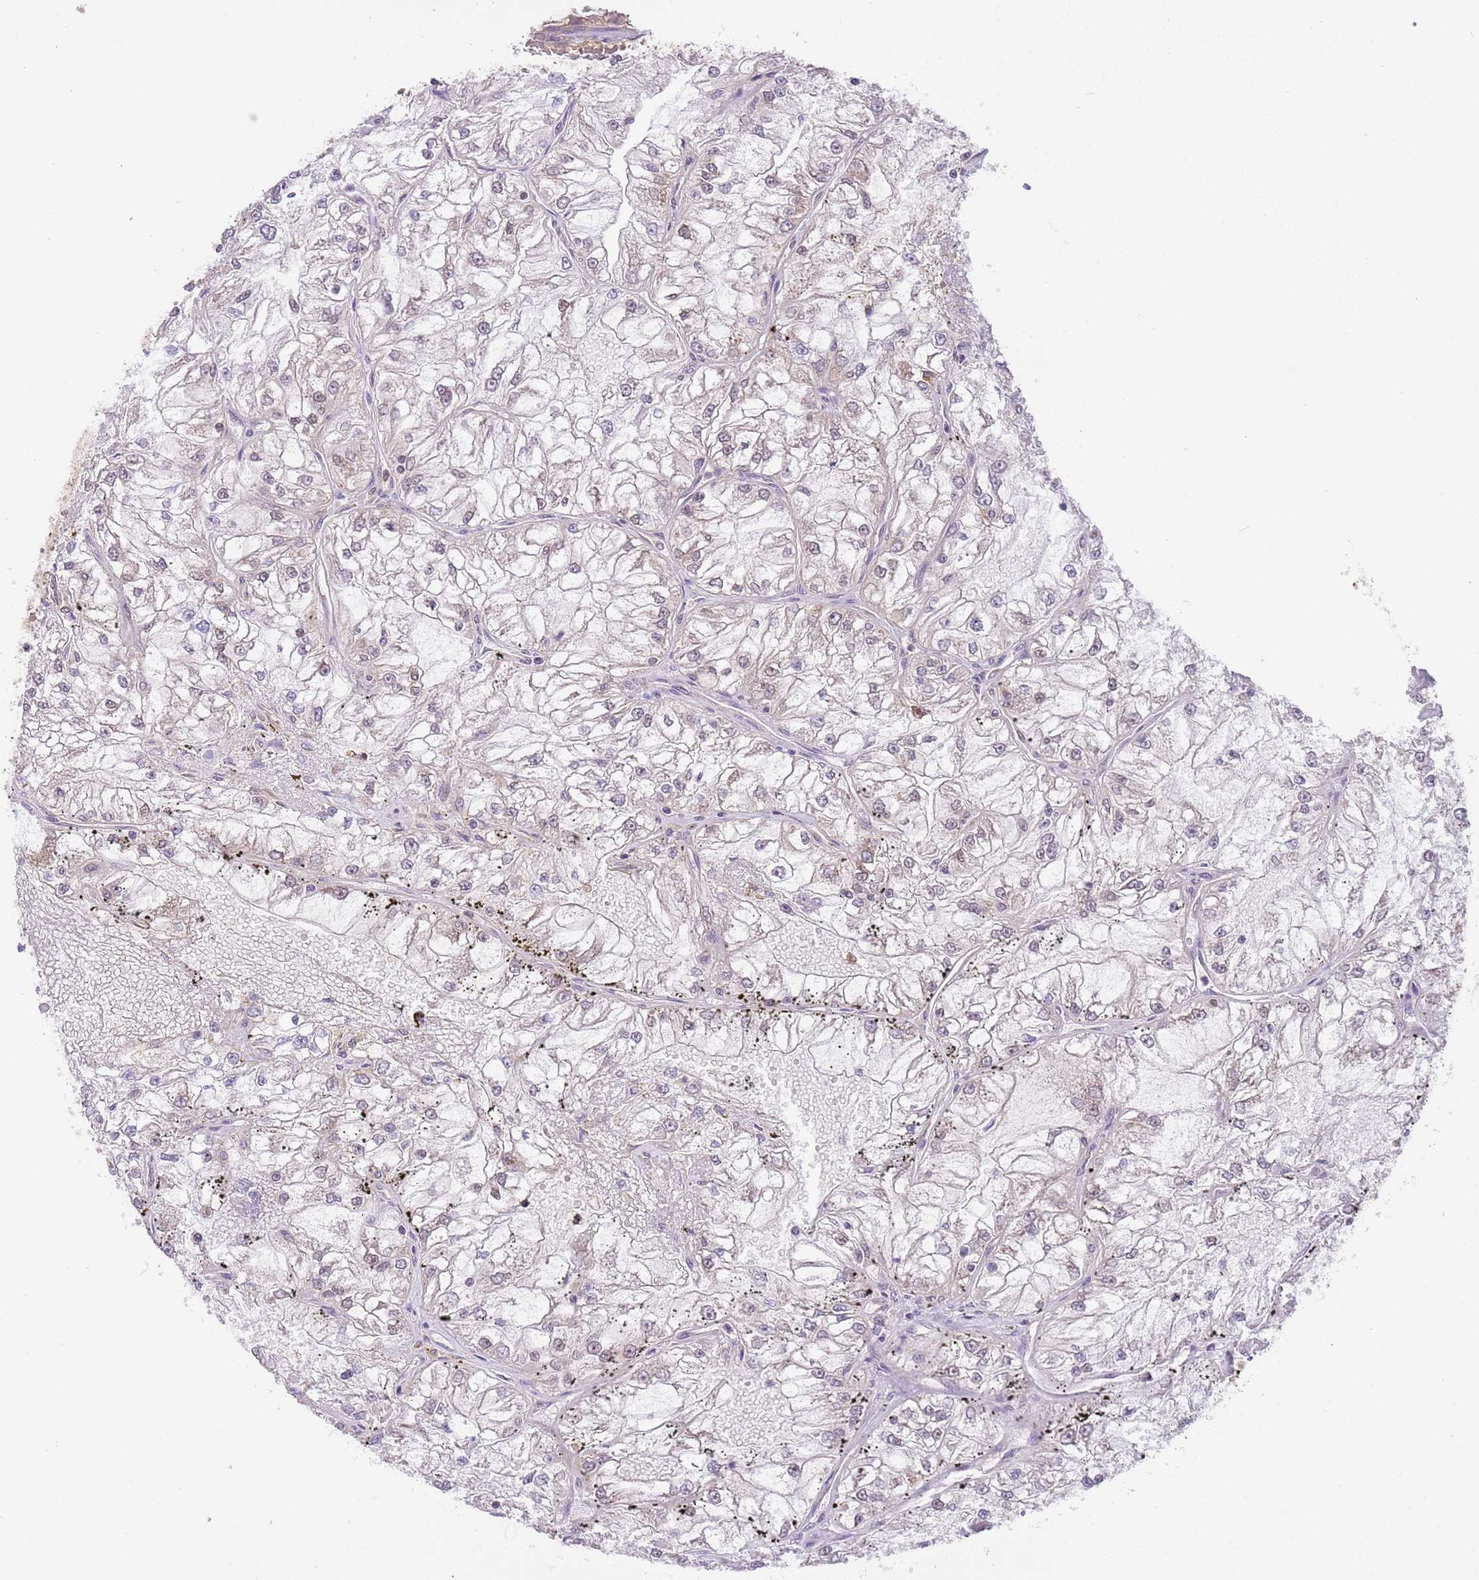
{"staining": {"intensity": "weak", "quantity": "25%-75%", "location": "nuclear"}, "tissue": "renal cancer", "cell_type": "Tumor cells", "image_type": "cancer", "snomed": [{"axis": "morphology", "description": "Adenocarcinoma, NOS"}, {"axis": "topography", "description": "Kidney"}], "caption": "A high-resolution histopathology image shows immunohistochemistry (IHC) staining of renal cancer, which displays weak nuclear expression in about 25%-75% of tumor cells. The protein is stained brown, and the nuclei are stained in blue (DAB (3,3'-diaminobenzidine) IHC with brightfield microscopy, high magnification).", "gene": "STIP1", "patient": {"sex": "female", "age": 72}}